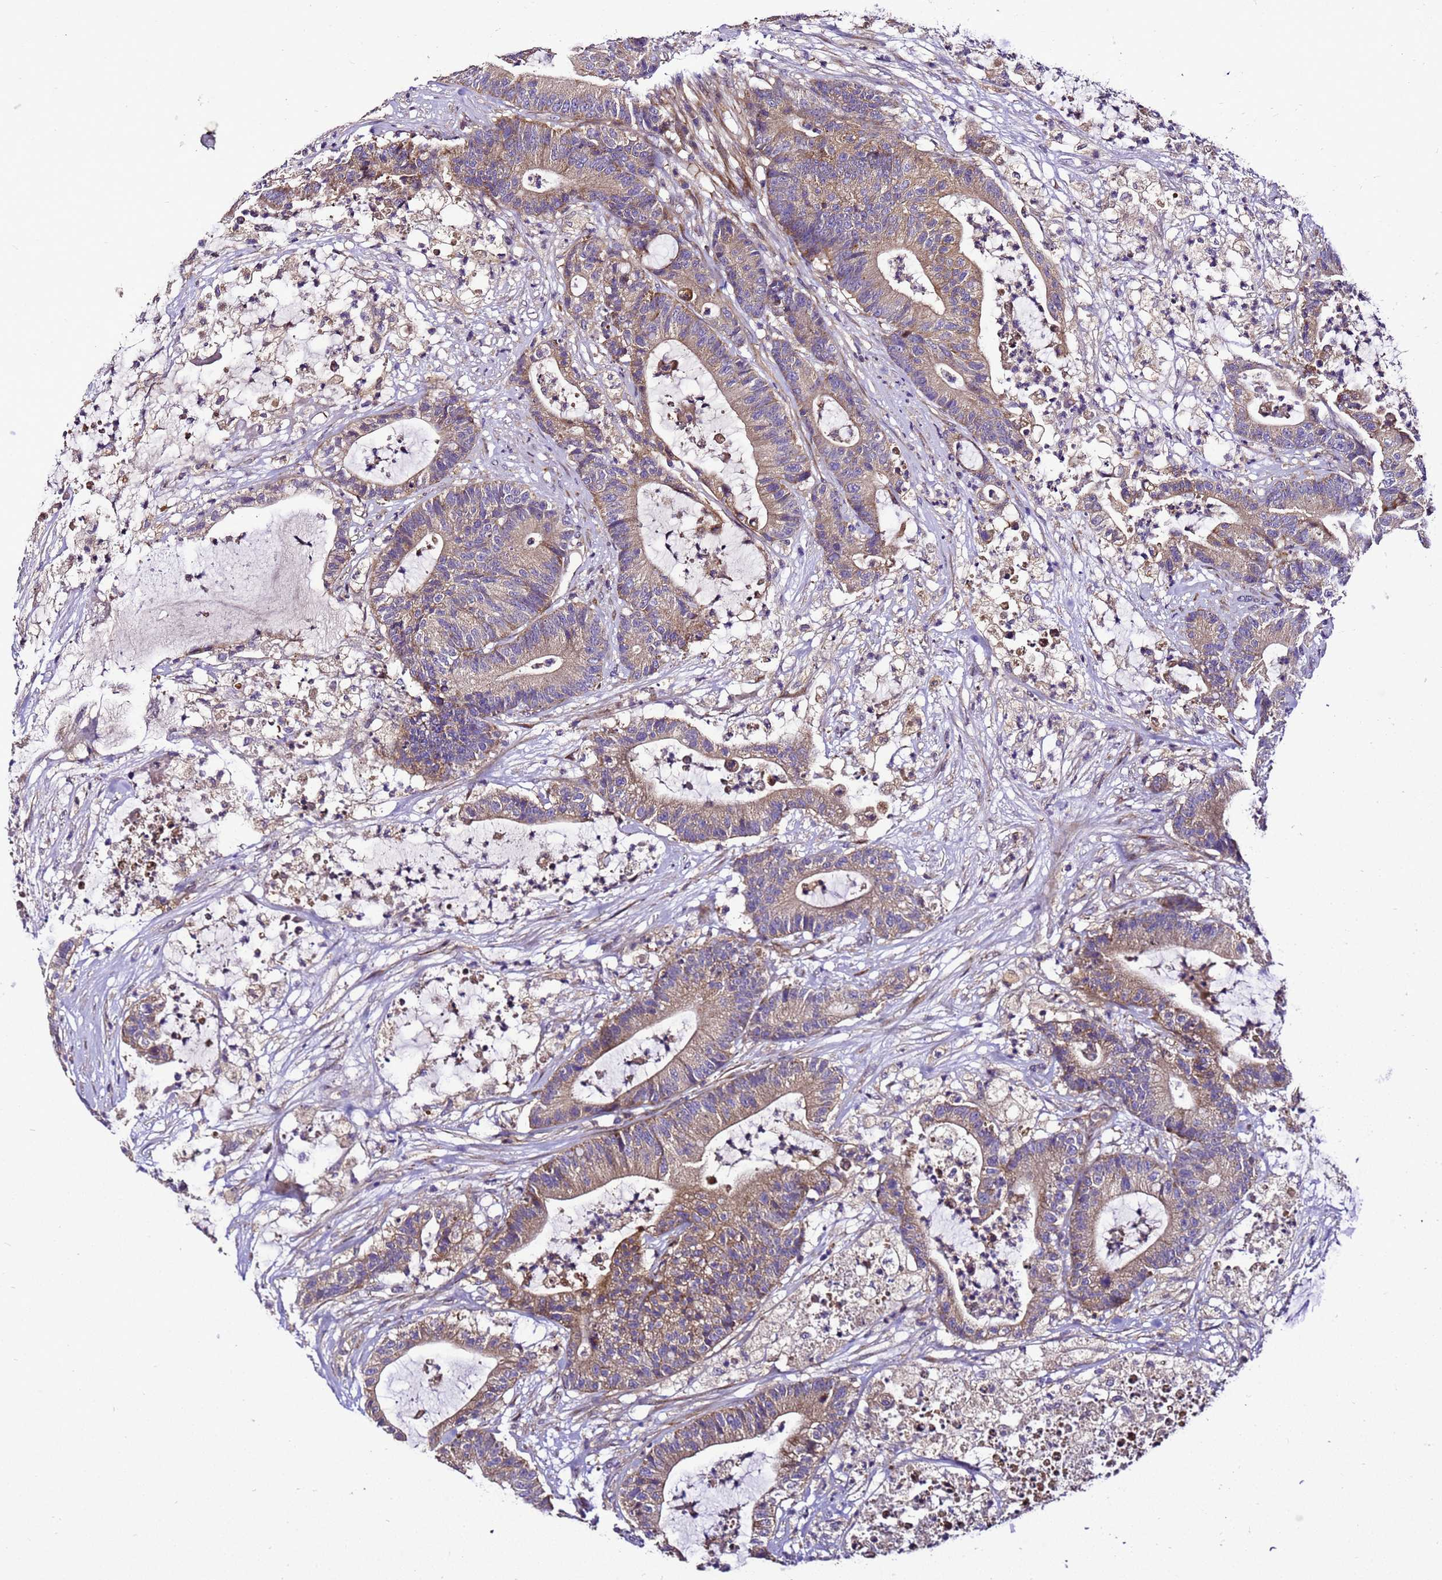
{"staining": {"intensity": "moderate", "quantity": ">75%", "location": "cytoplasmic/membranous"}, "tissue": "colorectal cancer", "cell_type": "Tumor cells", "image_type": "cancer", "snomed": [{"axis": "morphology", "description": "Adenocarcinoma, NOS"}, {"axis": "topography", "description": "Colon"}], "caption": "Protein analysis of colorectal cancer tissue demonstrates moderate cytoplasmic/membranous expression in approximately >75% of tumor cells. The staining was performed using DAB, with brown indicating positive protein expression. Nuclei are stained blue with hematoxylin.", "gene": "ZNF417", "patient": {"sex": "female", "age": 84}}